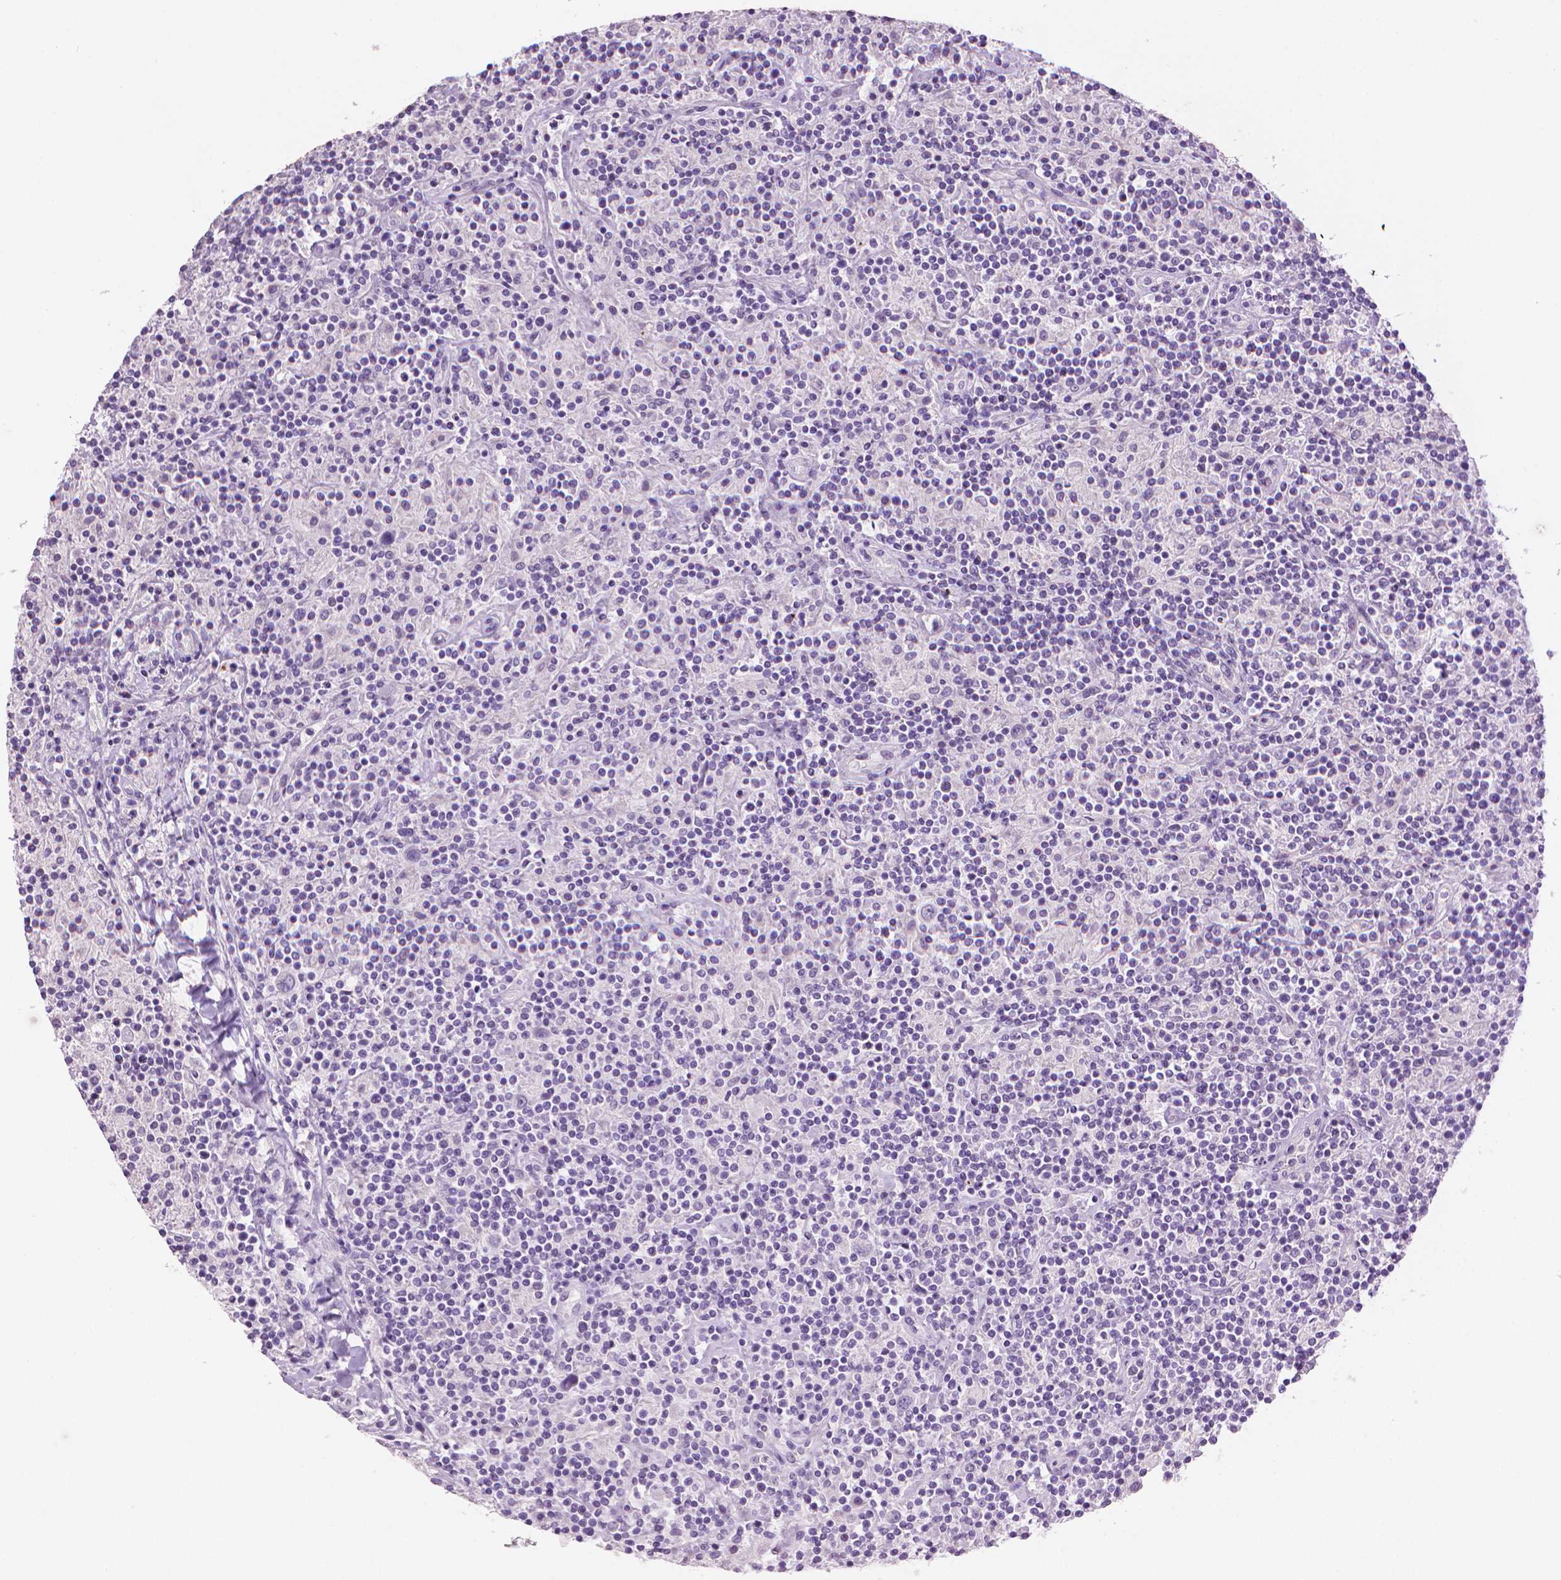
{"staining": {"intensity": "negative", "quantity": "none", "location": "none"}, "tissue": "lymphoma", "cell_type": "Tumor cells", "image_type": "cancer", "snomed": [{"axis": "morphology", "description": "Hodgkin's disease, NOS"}, {"axis": "topography", "description": "Lymph node"}], "caption": "The immunohistochemistry (IHC) image has no significant positivity in tumor cells of Hodgkin's disease tissue.", "gene": "MLANA", "patient": {"sex": "male", "age": 70}}